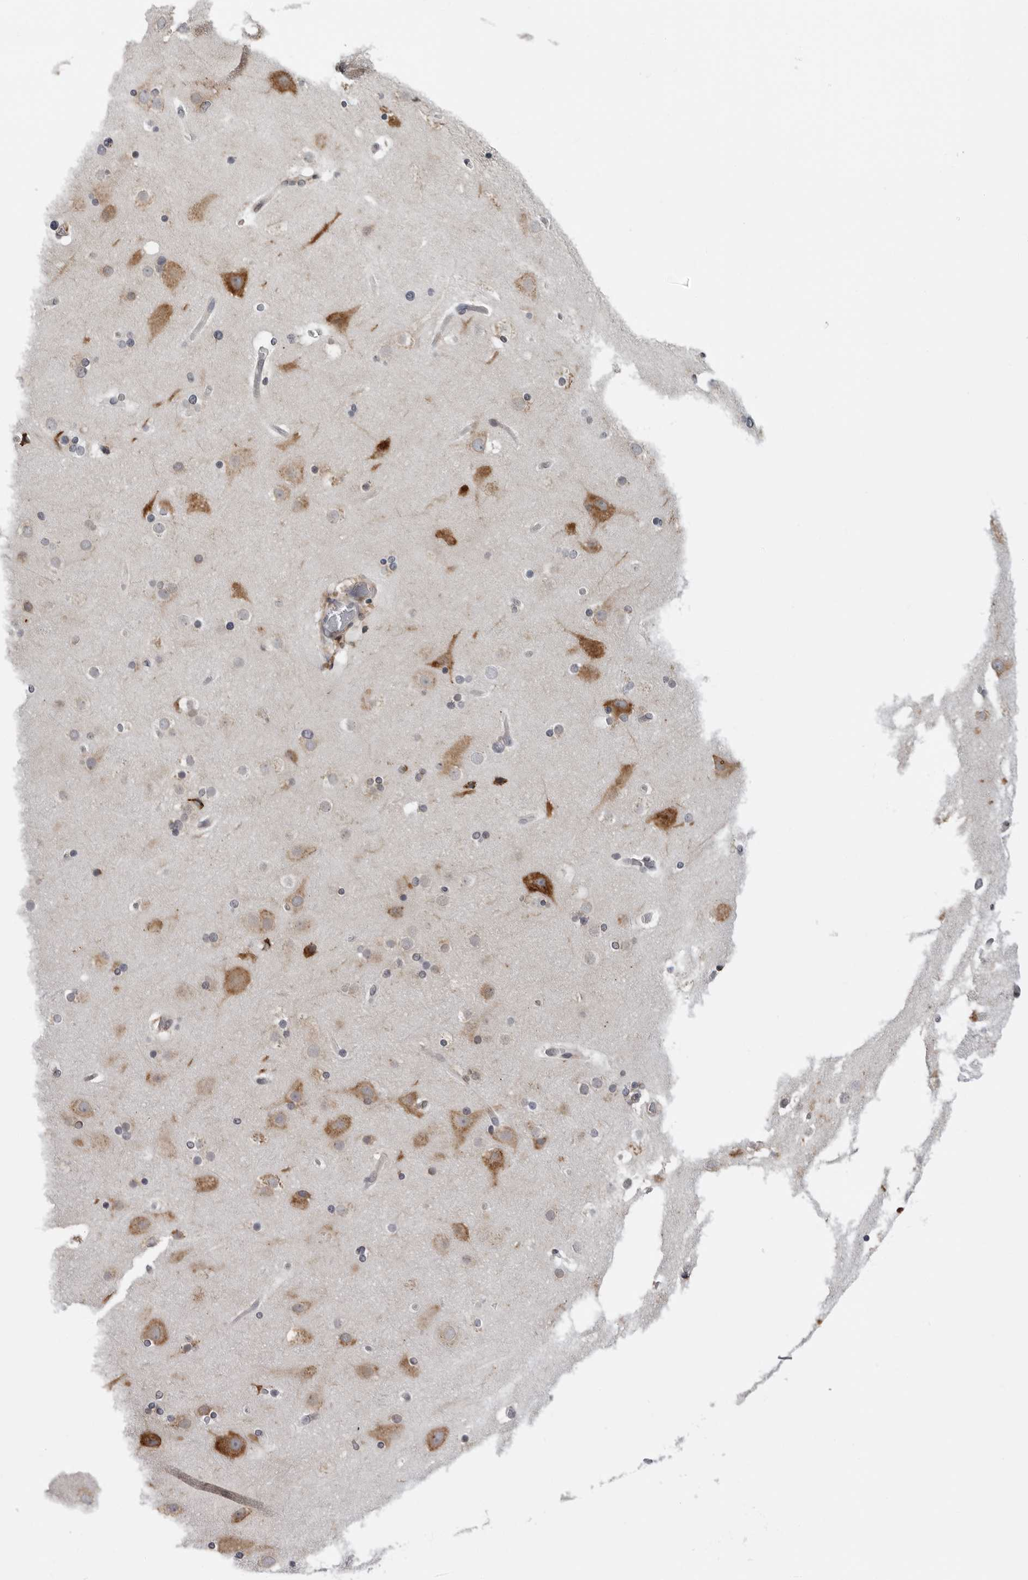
{"staining": {"intensity": "weak", "quantity": ">75%", "location": "cytoplasmic/membranous"}, "tissue": "cerebral cortex", "cell_type": "Endothelial cells", "image_type": "normal", "snomed": [{"axis": "morphology", "description": "Normal tissue, NOS"}, {"axis": "topography", "description": "Cerebral cortex"}], "caption": "Immunohistochemical staining of normal human cerebral cortex reveals low levels of weak cytoplasmic/membranous expression in about >75% of endothelial cells. (IHC, brightfield microscopy, high magnification).", "gene": "ALPK2", "patient": {"sex": "male", "age": 57}}